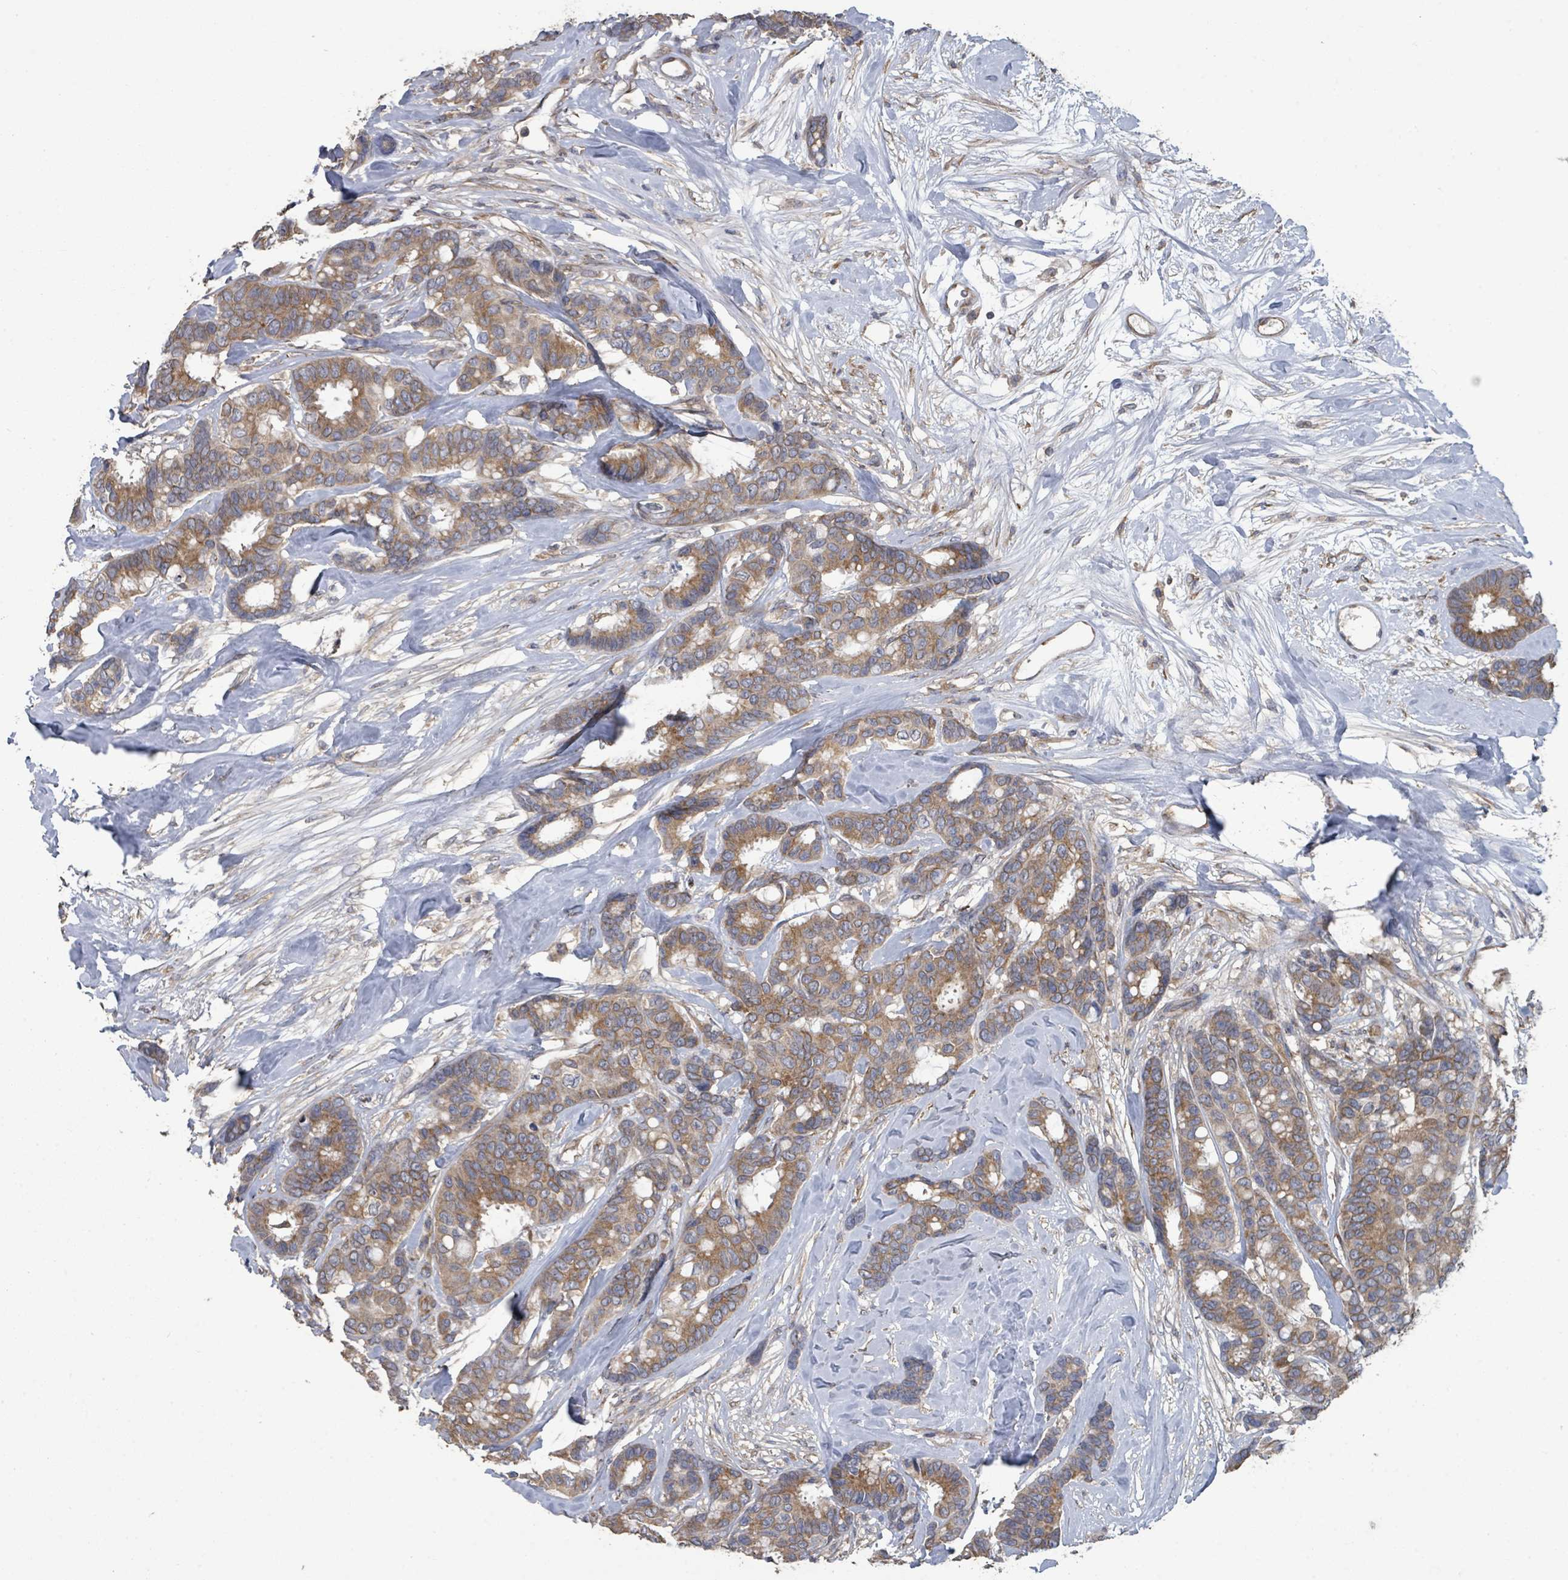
{"staining": {"intensity": "moderate", "quantity": ">75%", "location": "cytoplasmic/membranous"}, "tissue": "breast cancer", "cell_type": "Tumor cells", "image_type": "cancer", "snomed": [{"axis": "morphology", "description": "Duct carcinoma"}, {"axis": "topography", "description": "Breast"}], "caption": "Immunohistochemical staining of human breast intraductal carcinoma demonstrates medium levels of moderate cytoplasmic/membranous staining in about >75% of tumor cells. The protein of interest is shown in brown color, while the nuclei are stained blue.", "gene": "SLC9A7", "patient": {"sex": "female", "age": 87}}